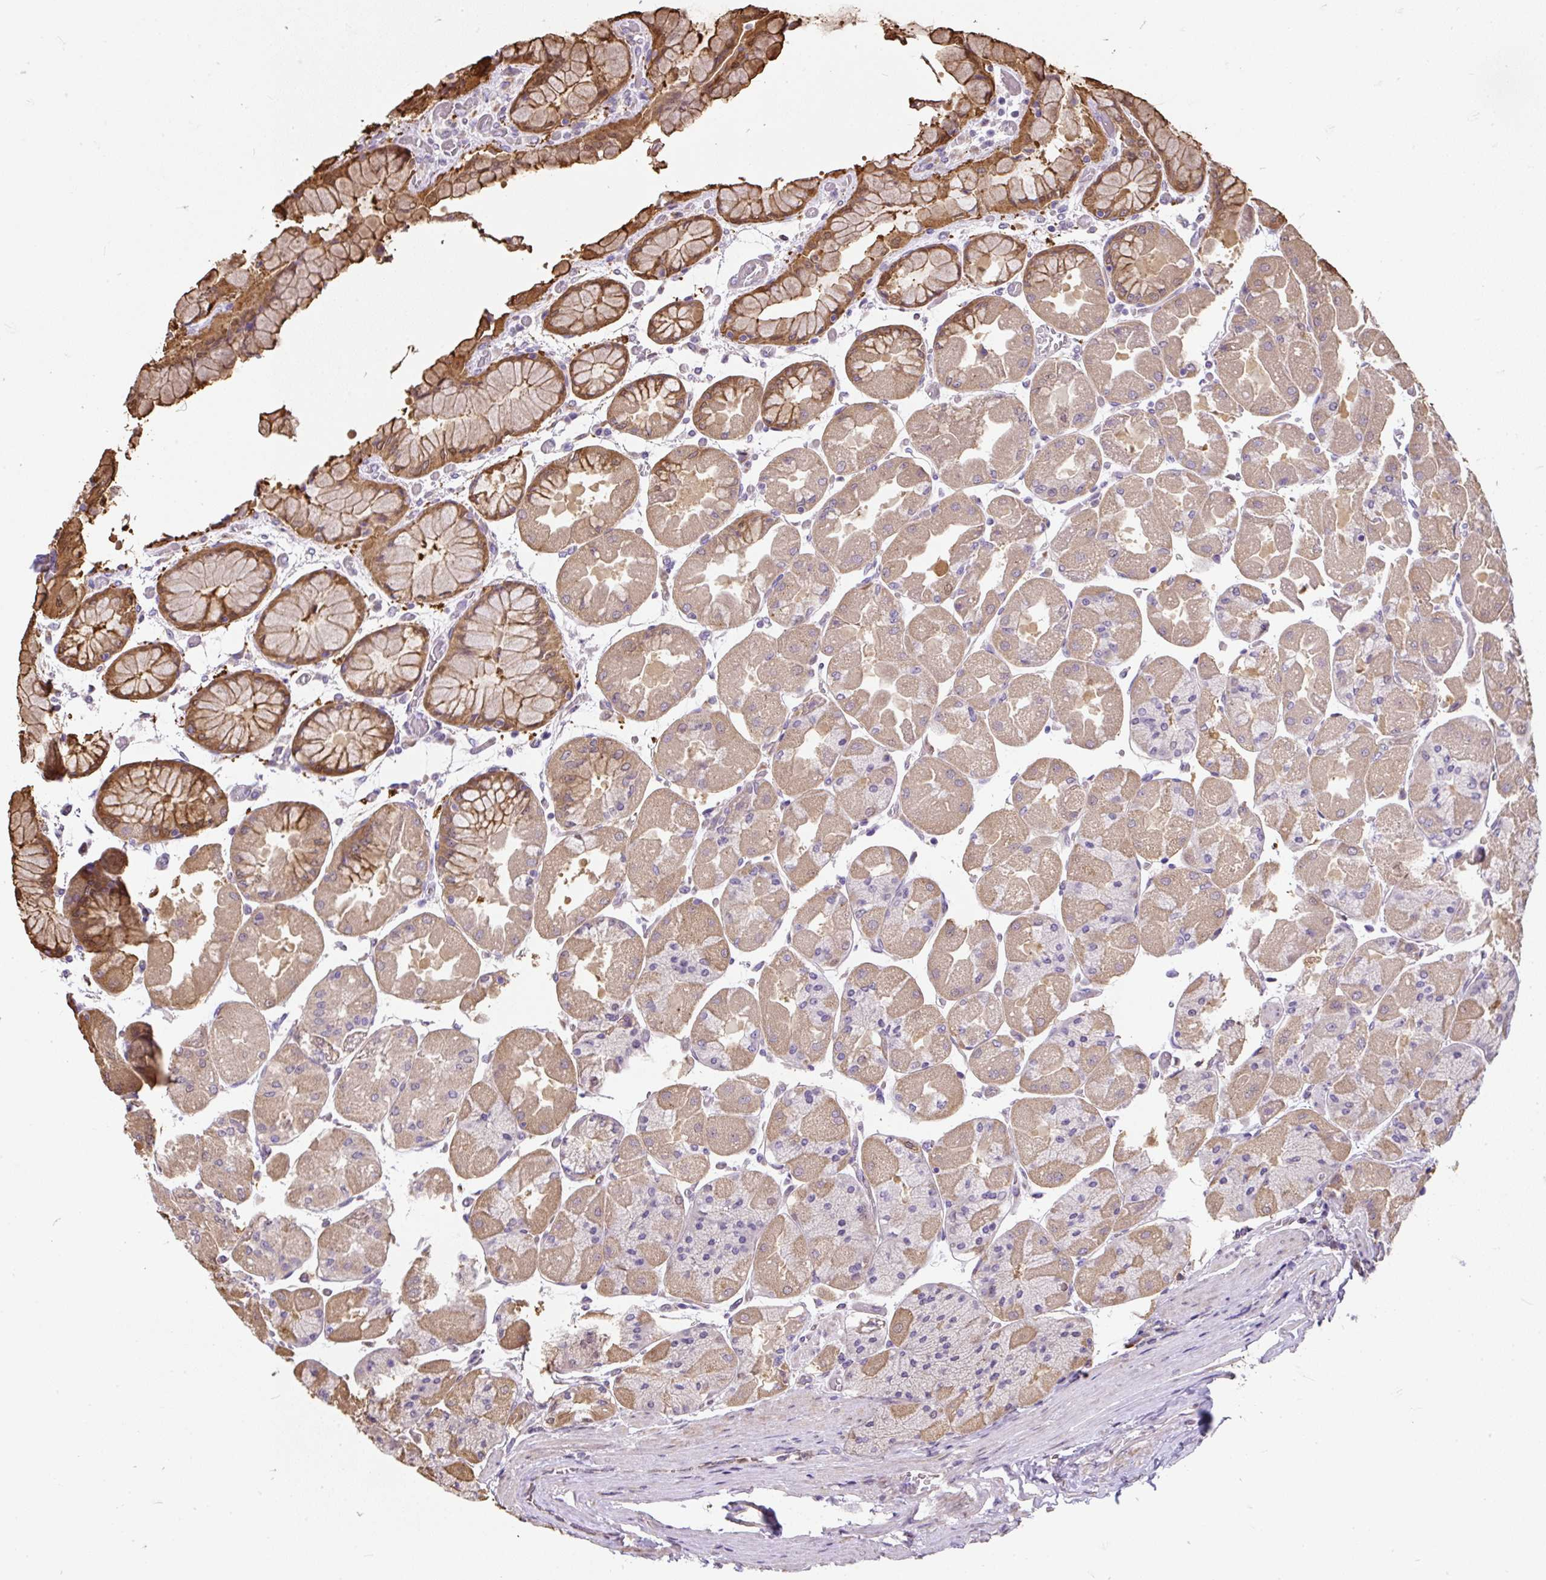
{"staining": {"intensity": "moderate", "quantity": "25%-75%", "location": "cytoplasmic/membranous,nuclear"}, "tissue": "stomach", "cell_type": "Glandular cells", "image_type": "normal", "snomed": [{"axis": "morphology", "description": "Normal tissue, NOS"}, {"axis": "topography", "description": "Stomach"}], "caption": "The photomicrograph demonstrates a brown stain indicating the presence of a protein in the cytoplasmic/membranous,nuclear of glandular cells in stomach. (Stains: DAB in brown, nuclei in blue, Microscopy: brightfield microscopy at high magnification).", "gene": "PUS7L", "patient": {"sex": "female", "age": 61}}